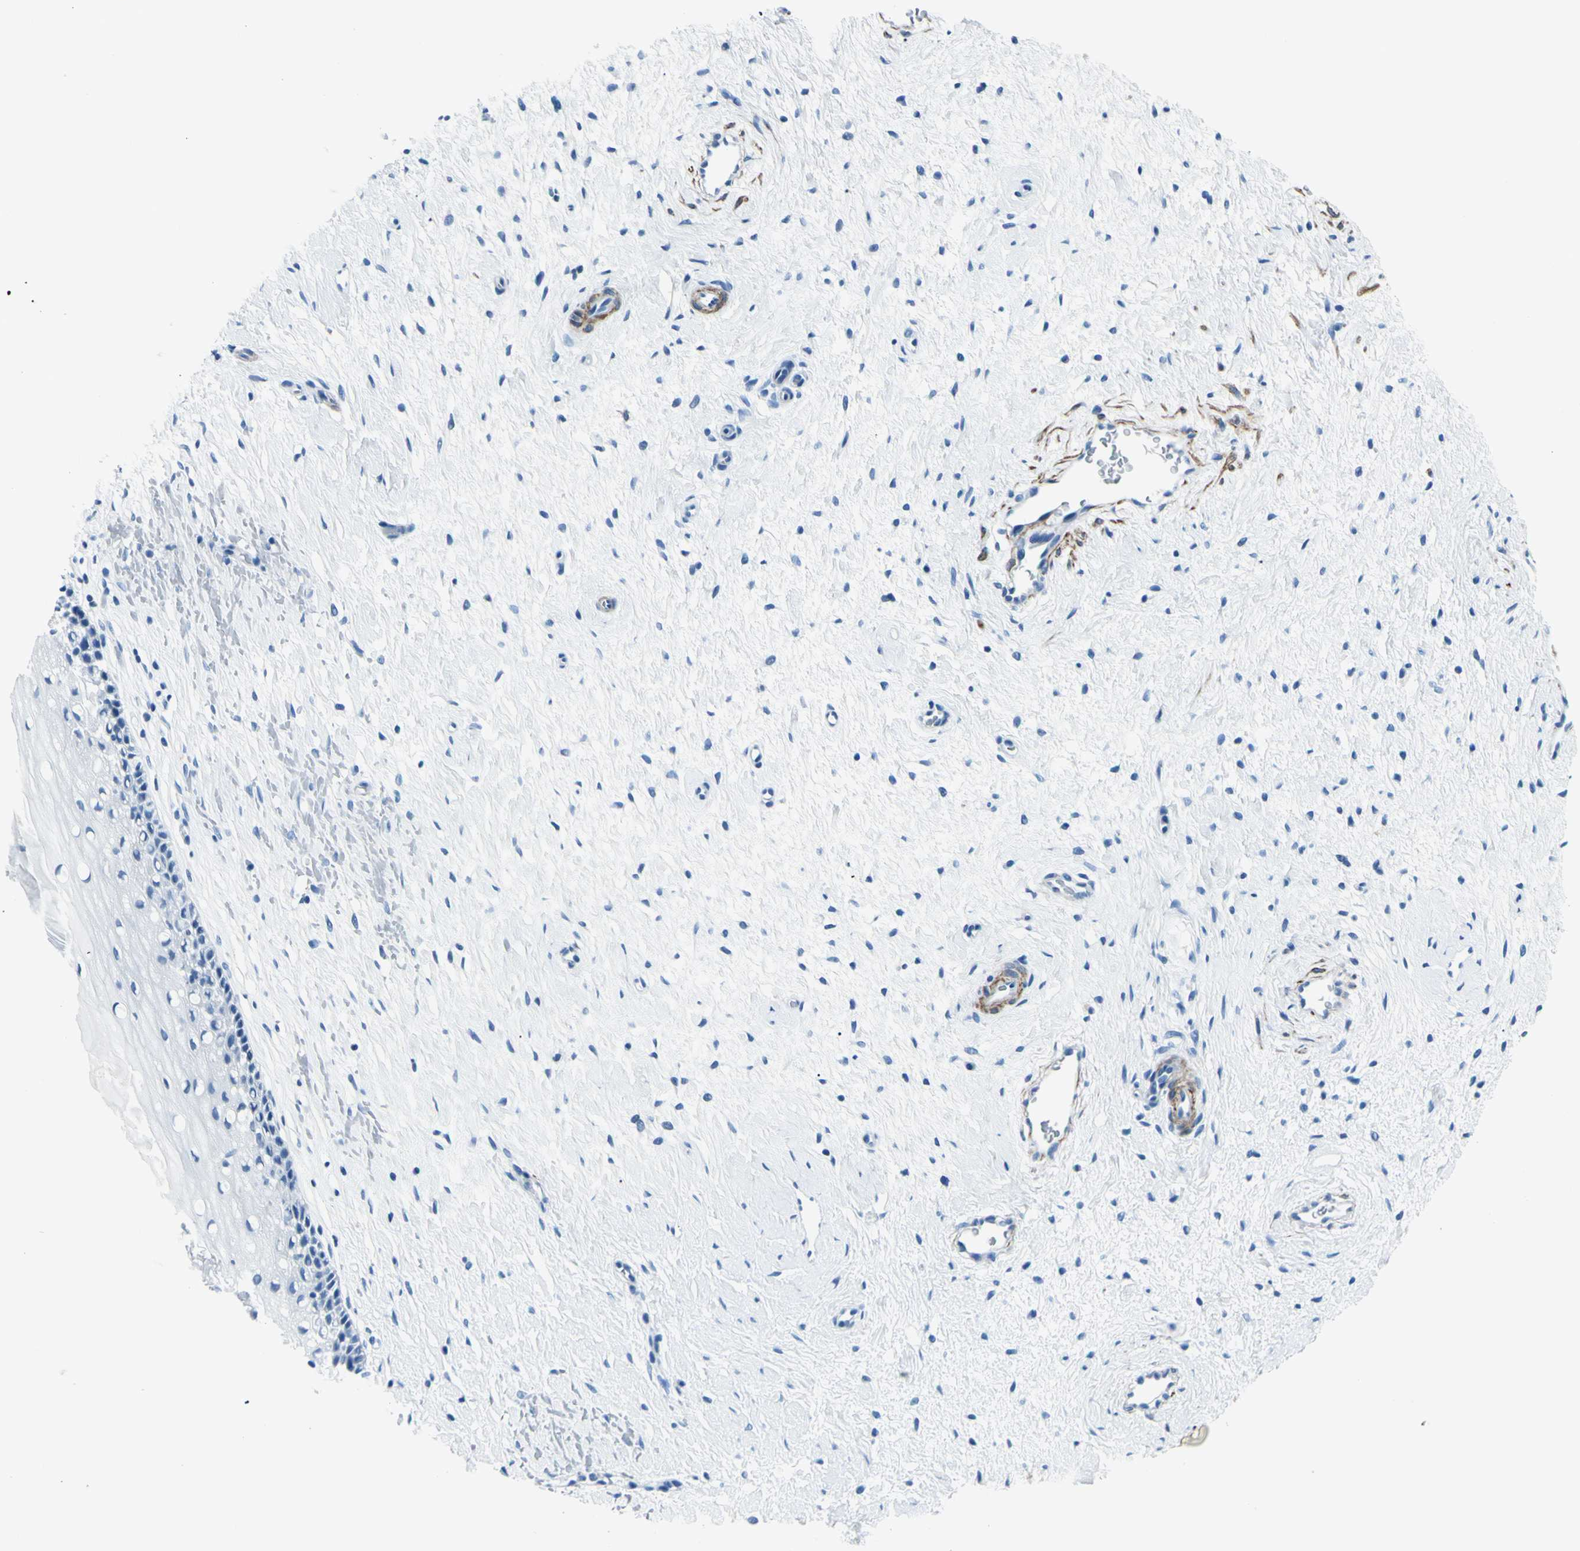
{"staining": {"intensity": "negative", "quantity": "none", "location": "none"}, "tissue": "cervix", "cell_type": "Squamous epithelial cells", "image_type": "normal", "snomed": [{"axis": "morphology", "description": "Normal tissue, NOS"}, {"axis": "topography", "description": "Cervix"}], "caption": "Squamous epithelial cells show no significant positivity in unremarkable cervix. (IHC, brightfield microscopy, high magnification).", "gene": "CDH15", "patient": {"sex": "female", "age": 39}}